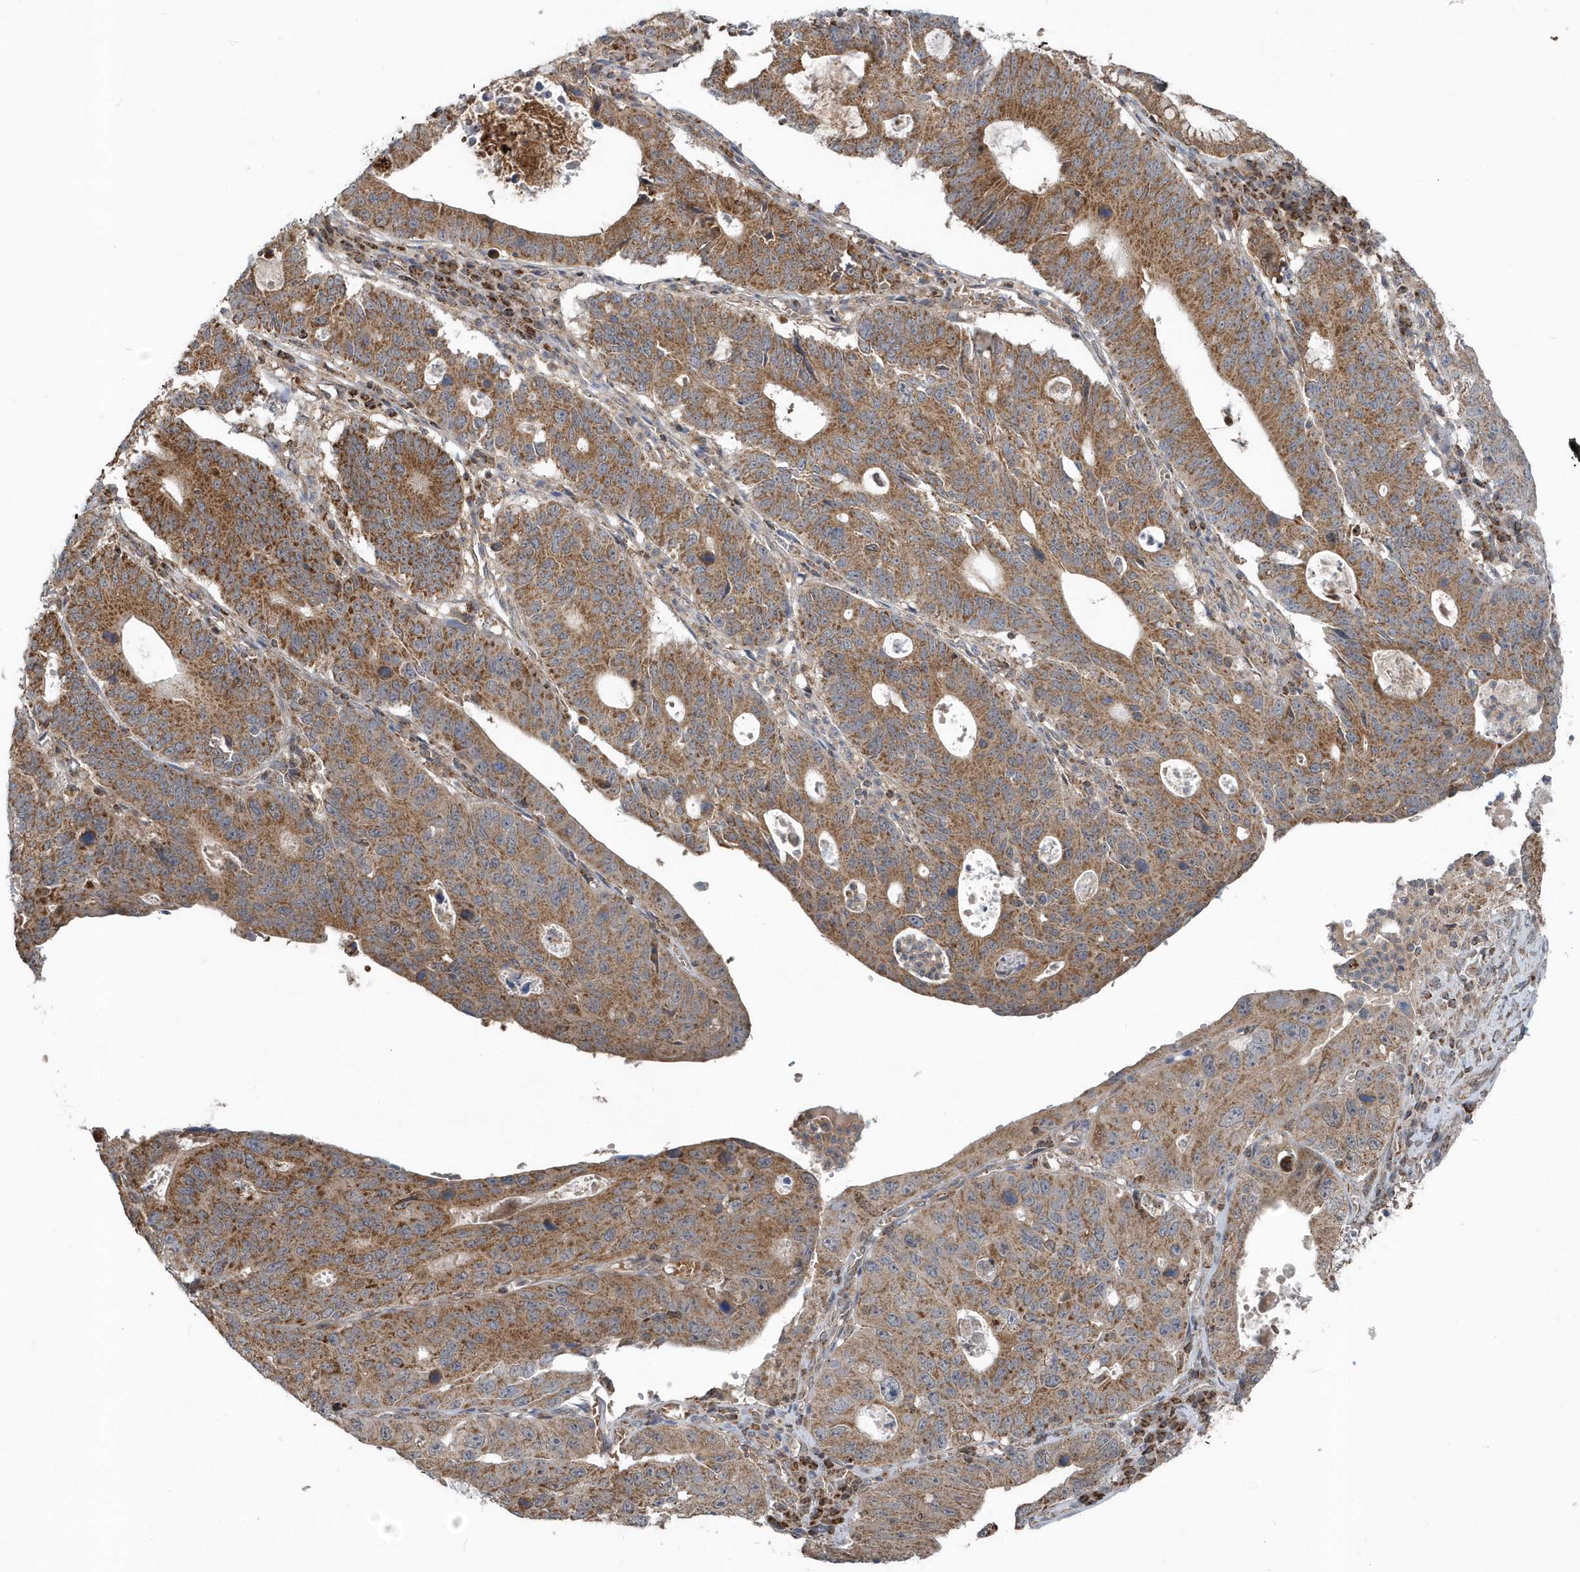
{"staining": {"intensity": "moderate", "quantity": ">75%", "location": "cytoplasmic/membranous"}, "tissue": "stomach cancer", "cell_type": "Tumor cells", "image_type": "cancer", "snomed": [{"axis": "morphology", "description": "Adenocarcinoma, NOS"}, {"axis": "topography", "description": "Stomach"}], "caption": "This is a histology image of immunohistochemistry (IHC) staining of stomach cancer, which shows moderate expression in the cytoplasmic/membranous of tumor cells.", "gene": "PPP1R7", "patient": {"sex": "male", "age": 59}}